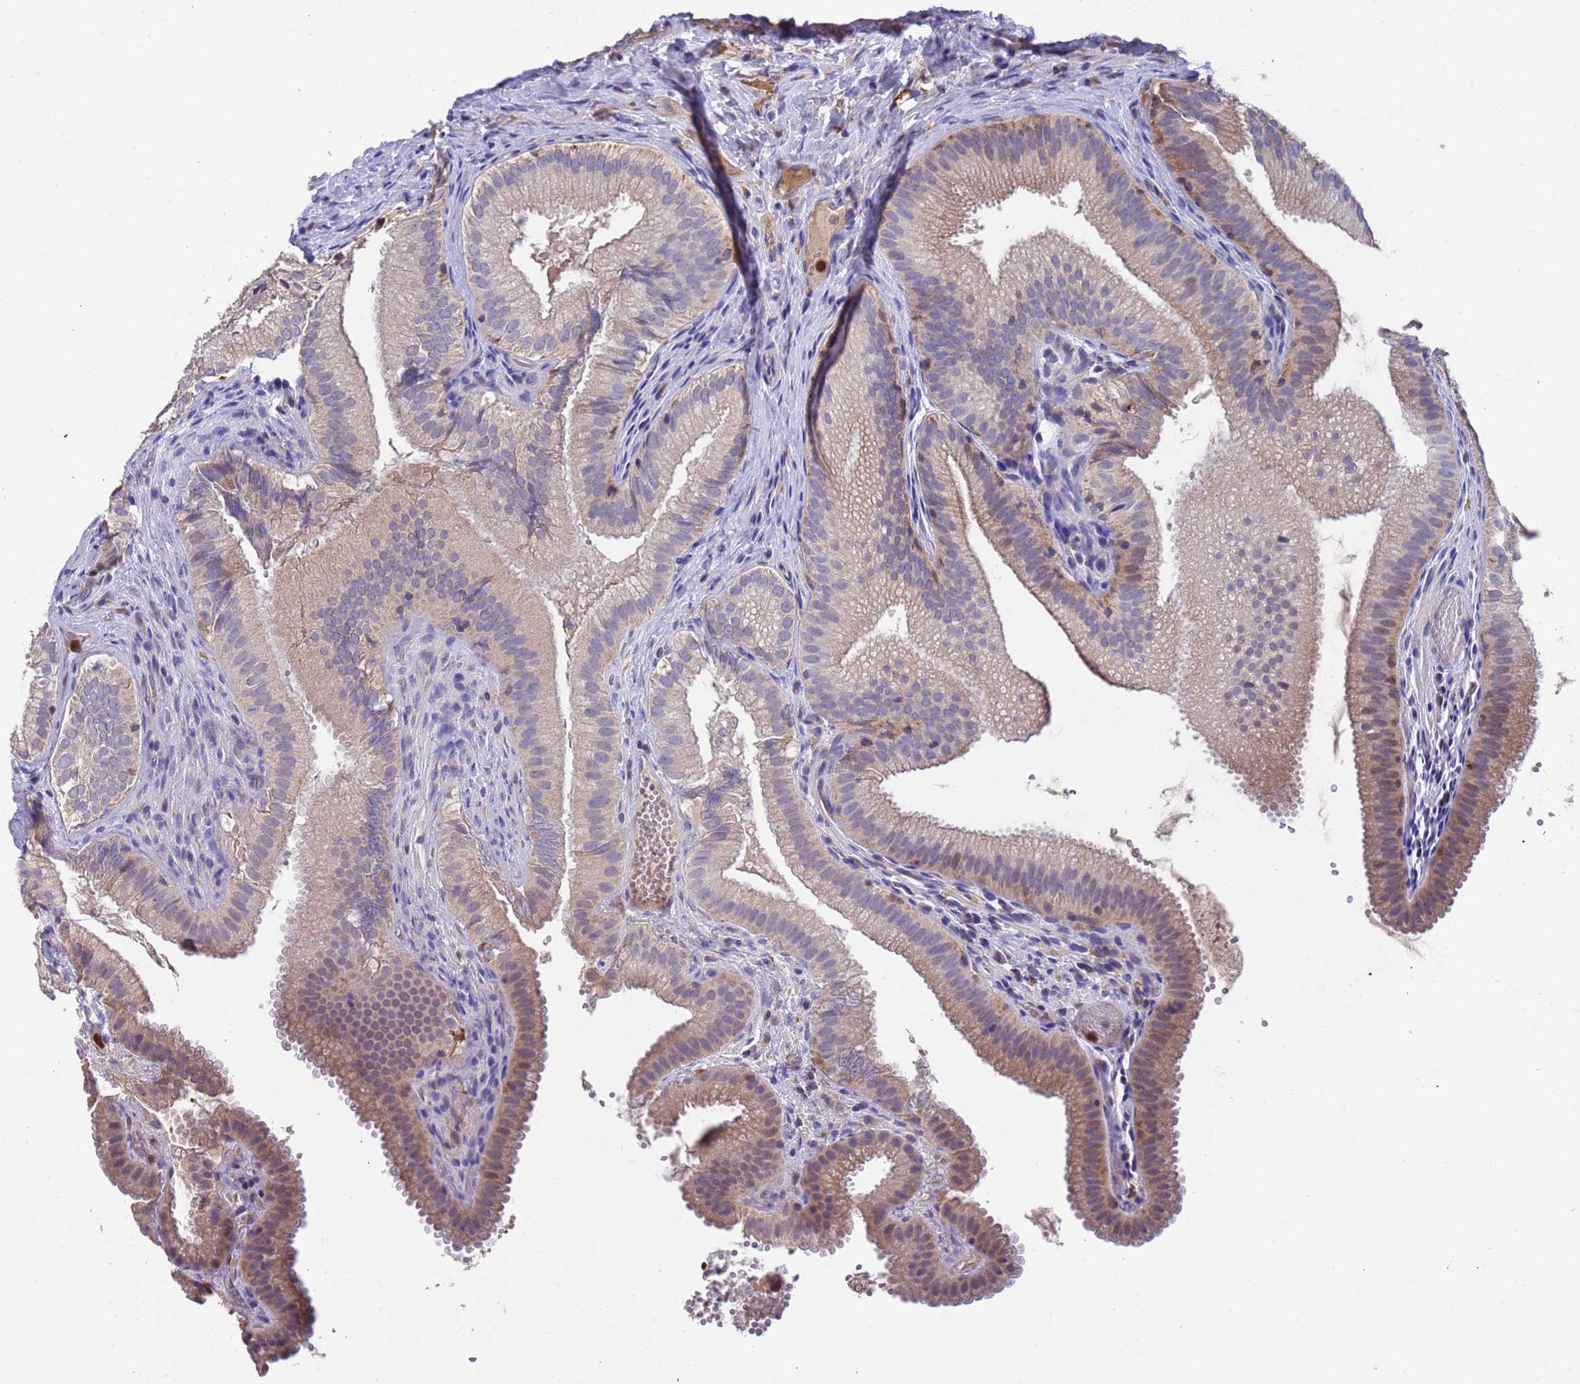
{"staining": {"intensity": "weak", "quantity": "25%-75%", "location": "cytoplasmic/membranous"}, "tissue": "gallbladder", "cell_type": "Glandular cells", "image_type": "normal", "snomed": [{"axis": "morphology", "description": "Normal tissue, NOS"}, {"axis": "topography", "description": "Gallbladder"}], "caption": "Immunohistochemistry (IHC) staining of unremarkable gallbladder, which displays low levels of weak cytoplasmic/membranous positivity in about 25%-75% of glandular cells indicating weak cytoplasmic/membranous protein expression. The staining was performed using DAB (3,3'-diaminobenzidine) (brown) for protein detection and nuclei were counterstained in hematoxylin (blue).", "gene": "AMPD3", "patient": {"sex": "female", "age": 30}}